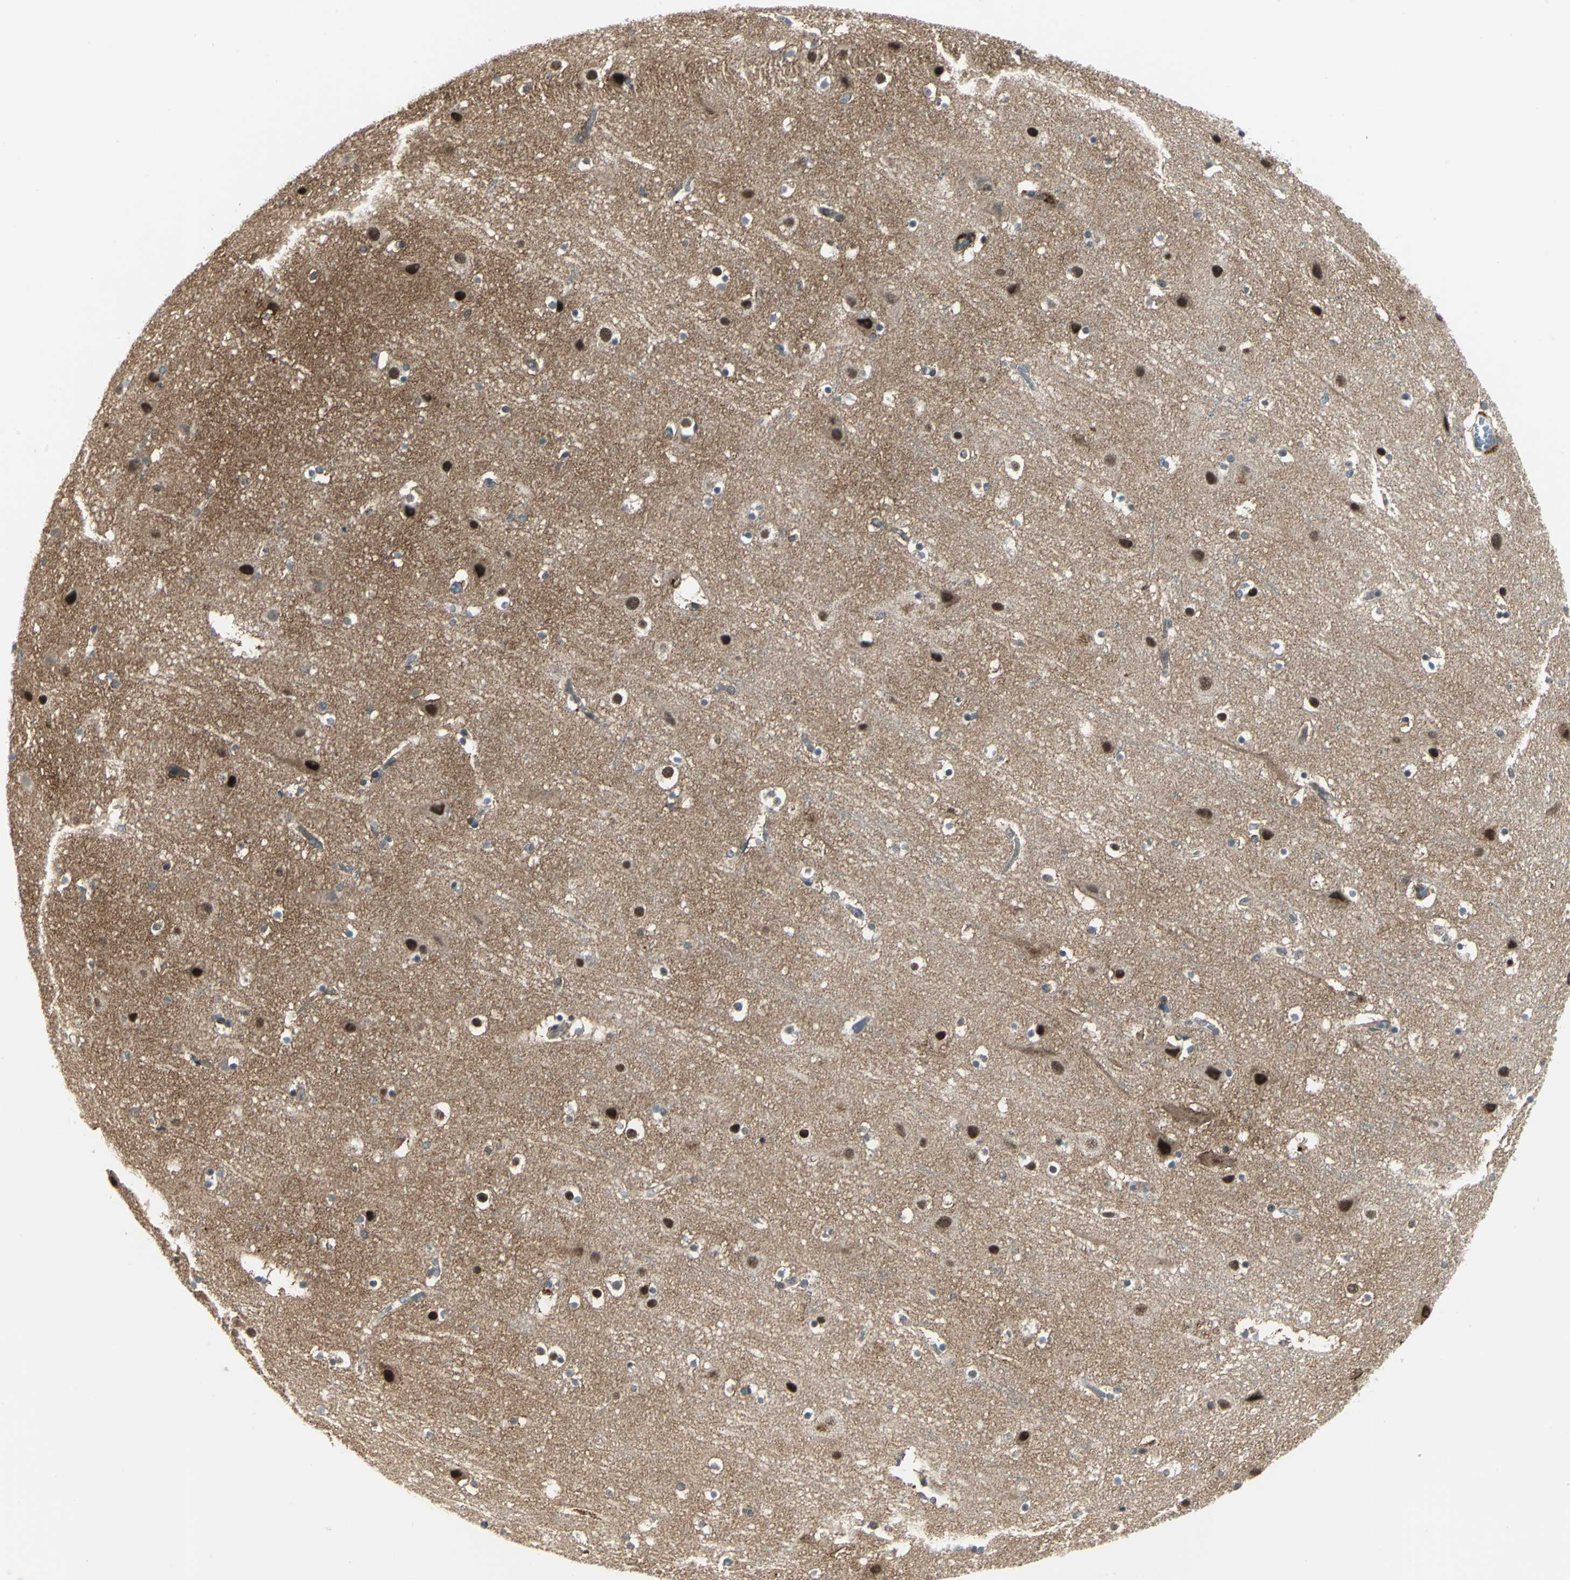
{"staining": {"intensity": "moderate", "quantity": "25%-75%", "location": "nuclear"}, "tissue": "cerebral cortex", "cell_type": "Endothelial cells", "image_type": "normal", "snomed": [{"axis": "morphology", "description": "Normal tissue, NOS"}, {"axis": "topography", "description": "Cerebral cortex"}], "caption": "This image shows unremarkable cerebral cortex stained with immunohistochemistry to label a protein in brown. The nuclear of endothelial cells show moderate positivity for the protein. Nuclei are counter-stained blue.", "gene": "PLAGL2", "patient": {"sex": "male", "age": 45}}